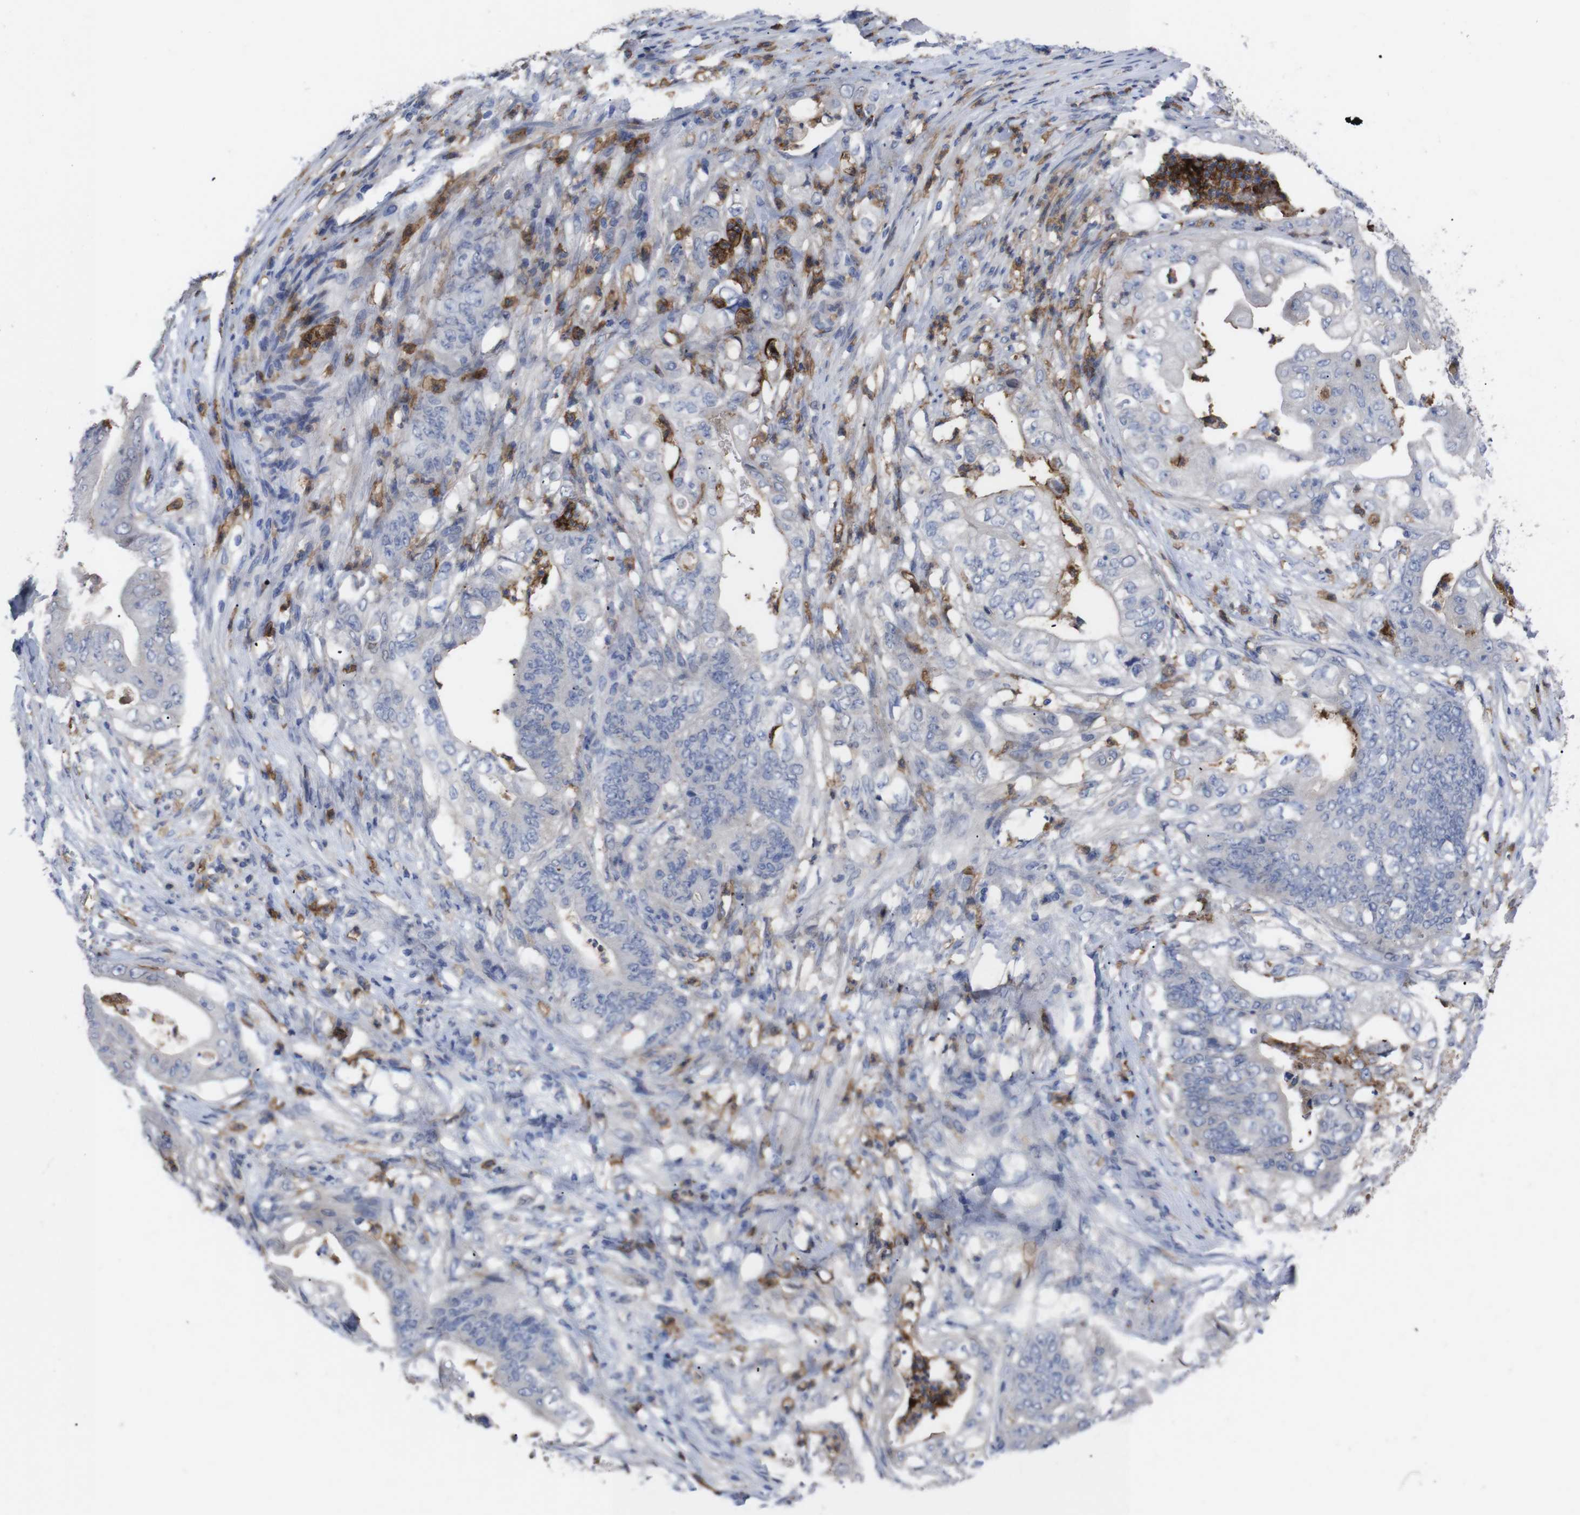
{"staining": {"intensity": "negative", "quantity": "none", "location": "none"}, "tissue": "stomach cancer", "cell_type": "Tumor cells", "image_type": "cancer", "snomed": [{"axis": "morphology", "description": "Adenocarcinoma, NOS"}, {"axis": "topography", "description": "Stomach"}], "caption": "IHC photomicrograph of human adenocarcinoma (stomach) stained for a protein (brown), which shows no staining in tumor cells.", "gene": "C5AR1", "patient": {"sex": "female", "age": 73}}